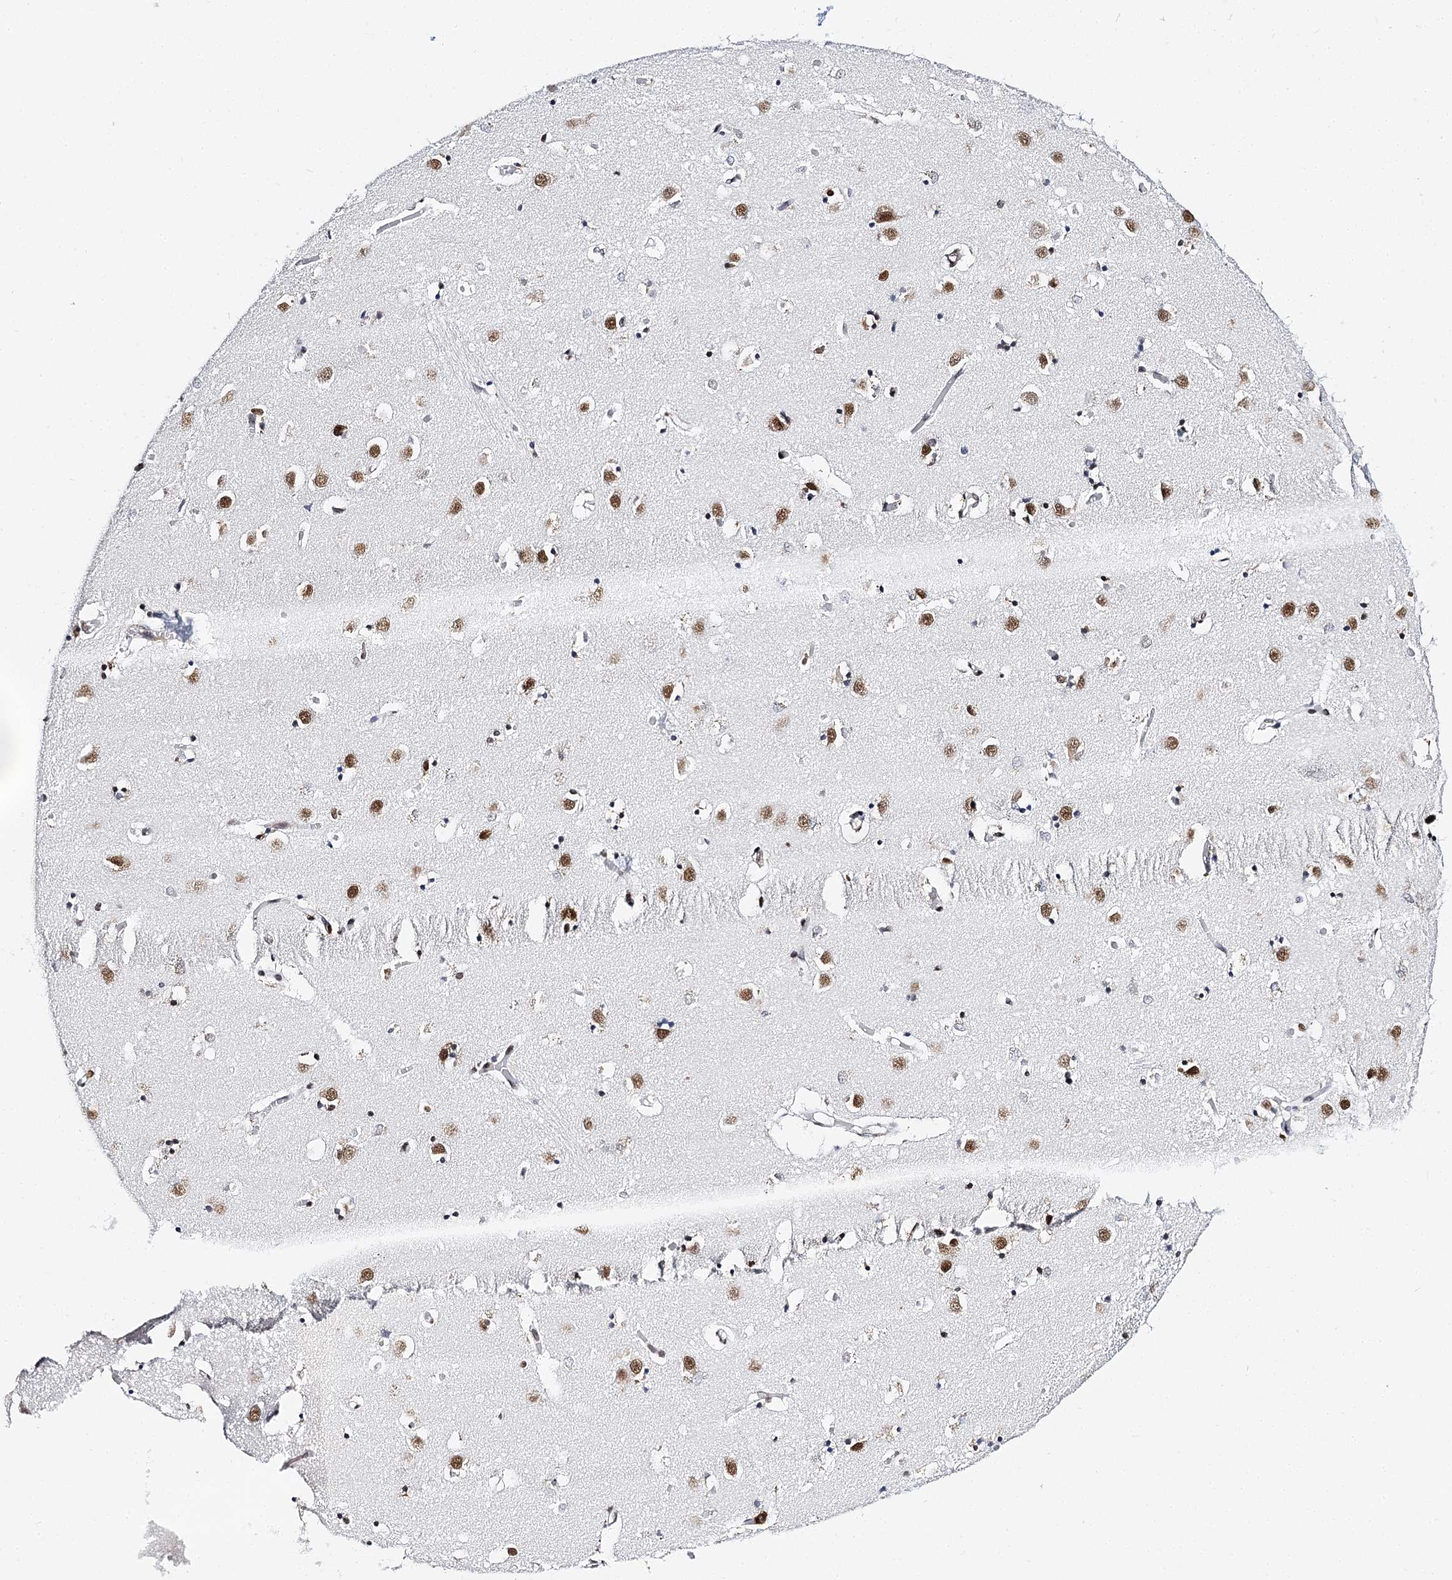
{"staining": {"intensity": "moderate", "quantity": ">75%", "location": "nuclear"}, "tissue": "caudate", "cell_type": "Glial cells", "image_type": "normal", "snomed": [{"axis": "morphology", "description": "Normal tissue, NOS"}, {"axis": "topography", "description": "Lateral ventricle wall"}], "caption": "Immunohistochemistry of unremarkable caudate shows medium levels of moderate nuclear expression in approximately >75% of glial cells.", "gene": "BARD1", "patient": {"sex": "male", "age": 70}}